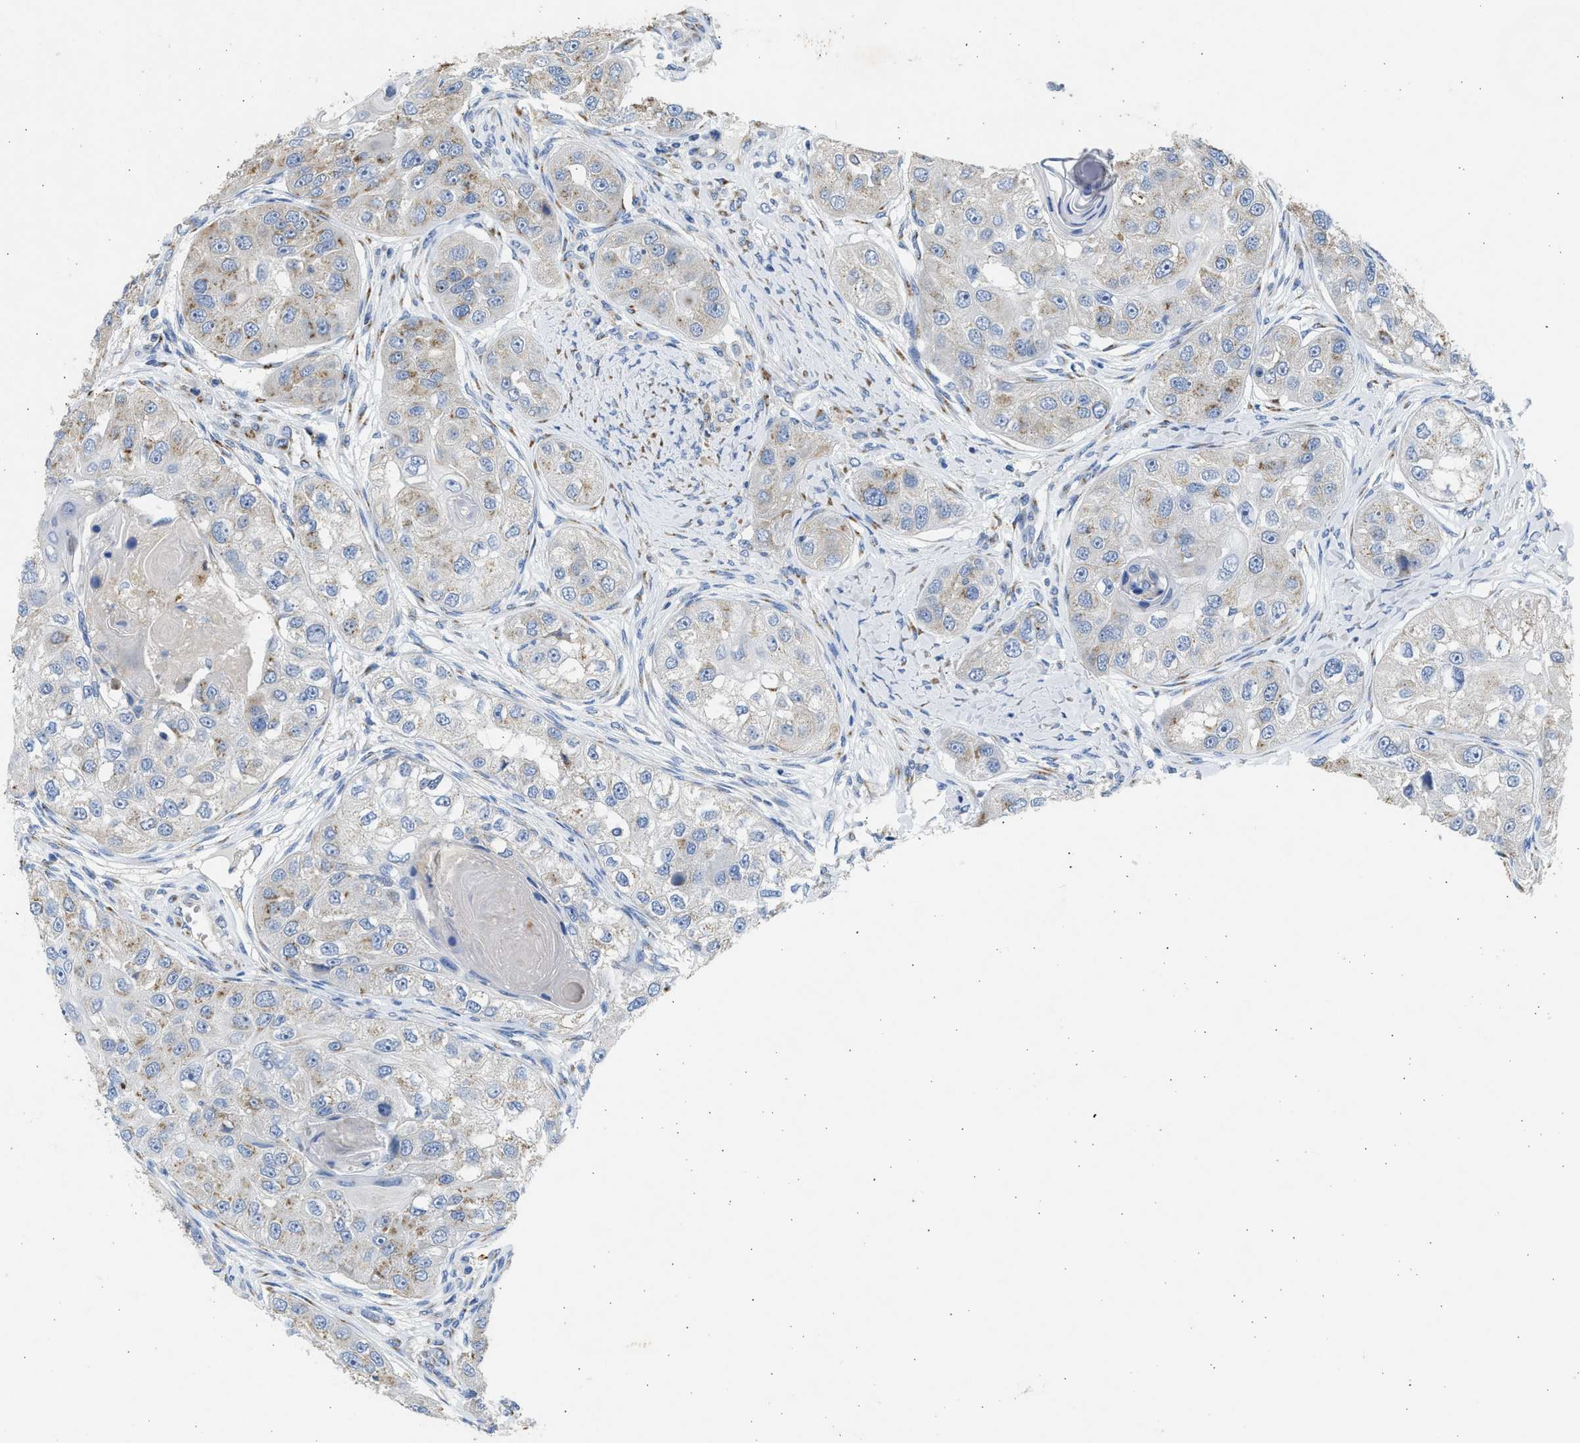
{"staining": {"intensity": "moderate", "quantity": "25%-75%", "location": "cytoplasmic/membranous"}, "tissue": "head and neck cancer", "cell_type": "Tumor cells", "image_type": "cancer", "snomed": [{"axis": "morphology", "description": "Normal tissue, NOS"}, {"axis": "morphology", "description": "Squamous cell carcinoma, NOS"}, {"axis": "topography", "description": "Skeletal muscle"}, {"axis": "topography", "description": "Head-Neck"}], "caption": "High-magnification brightfield microscopy of head and neck squamous cell carcinoma stained with DAB (brown) and counterstained with hematoxylin (blue). tumor cells exhibit moderate cytoplasmic/membranous staining is identified in about25%-75% of cells.", "gene": "IPO8", "patient": {"sex": "male", "age": 51}}